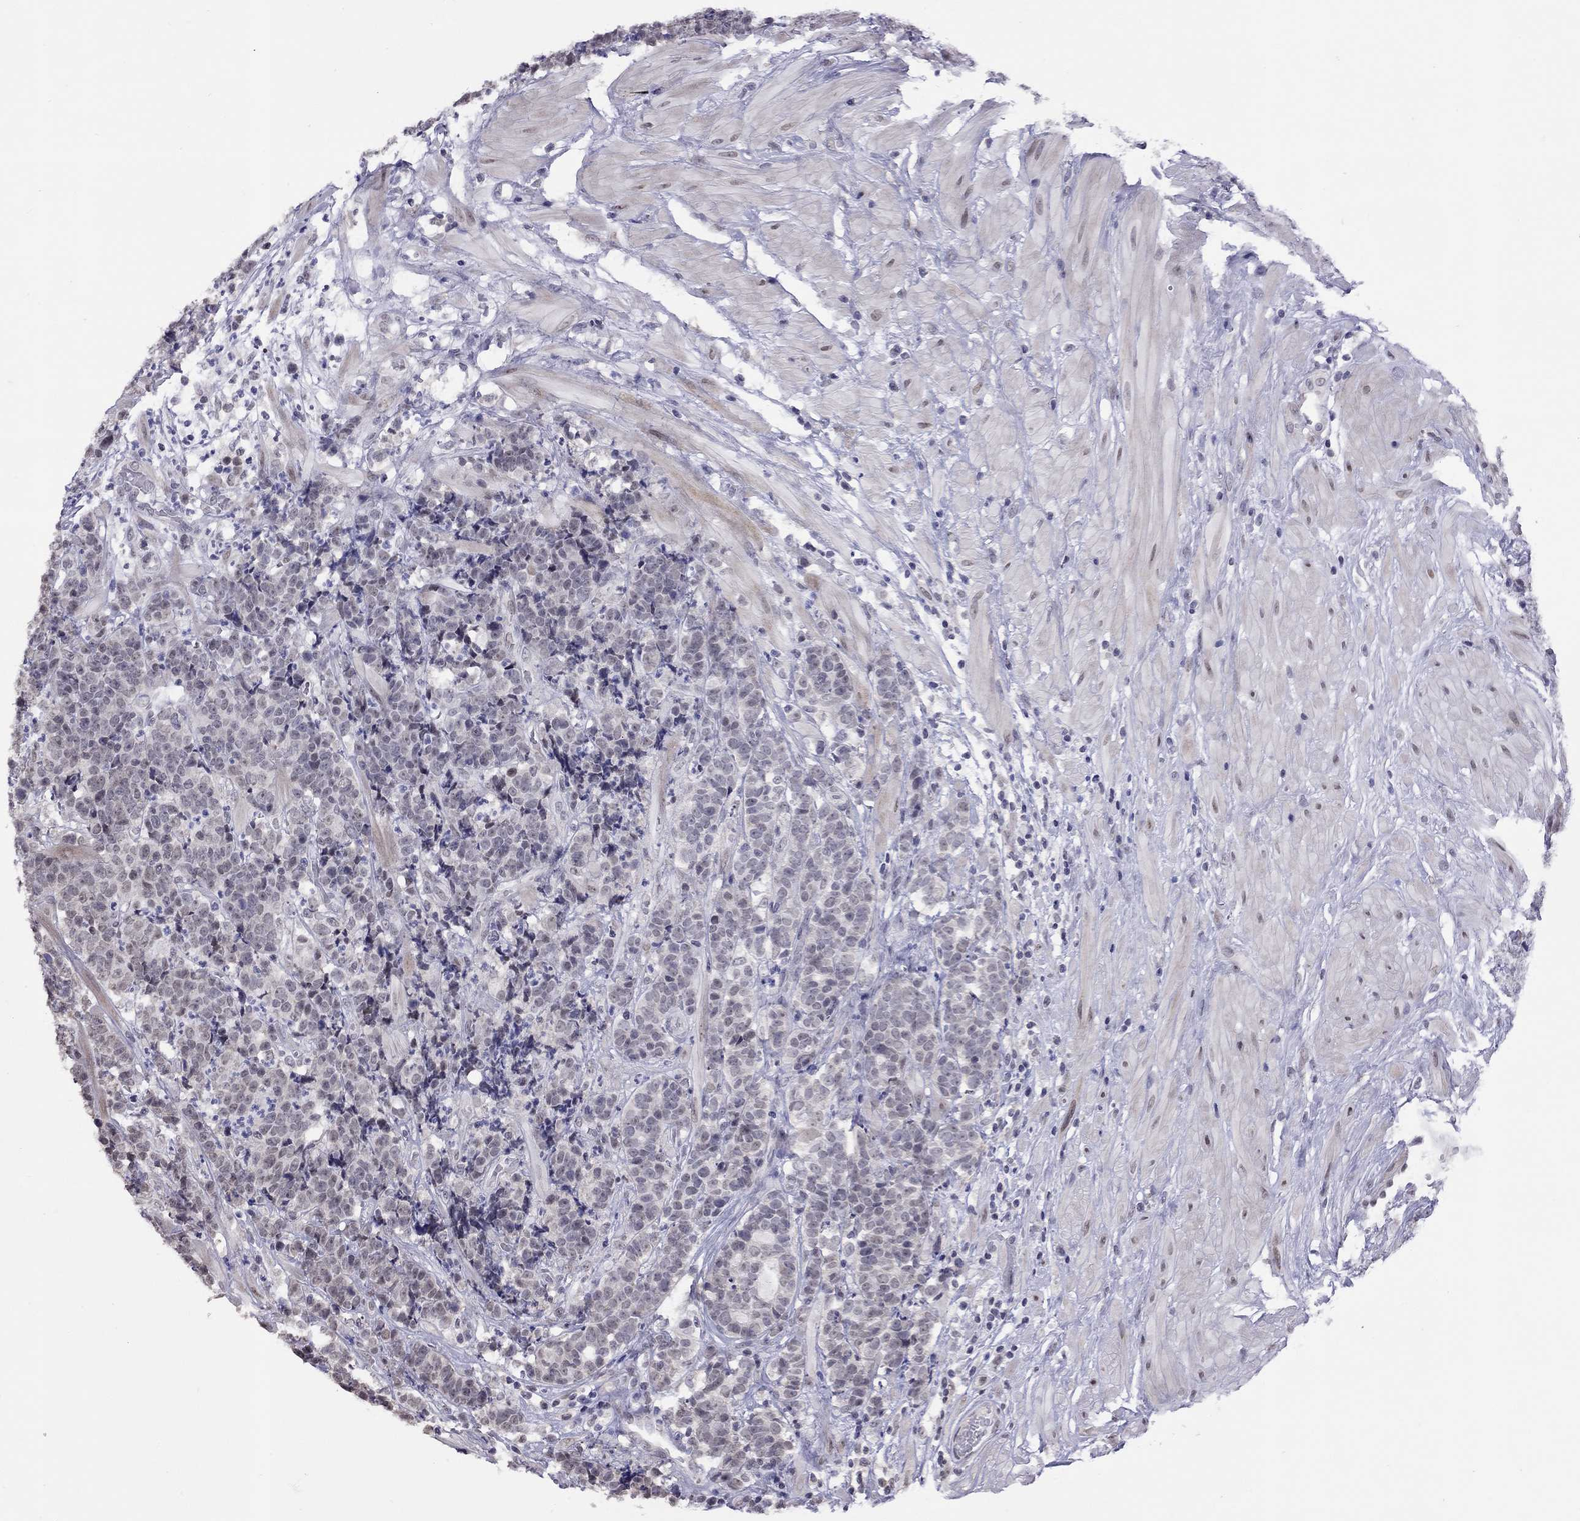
{"staining": {"intensity": "negative", "quantity": "none", "location": "none"}, "tissue": "prostate cancer", "cell_type": "Tumor cells", "image_type": "cancer", "snomed": [{"axis": "morphology", "description": "Adenocarcinoma, NOS"}, {"axis": "topography", "description": "Prostate"}], "caption": "This micrograph is of adenocarcinoma (prostate) stained with IHC to label a protein in brown with the nuclei are counter-stained blue. There is no positivity in tumor cells.", "gene": "HES5", "patient": {"sex": "male", "age": 67}}